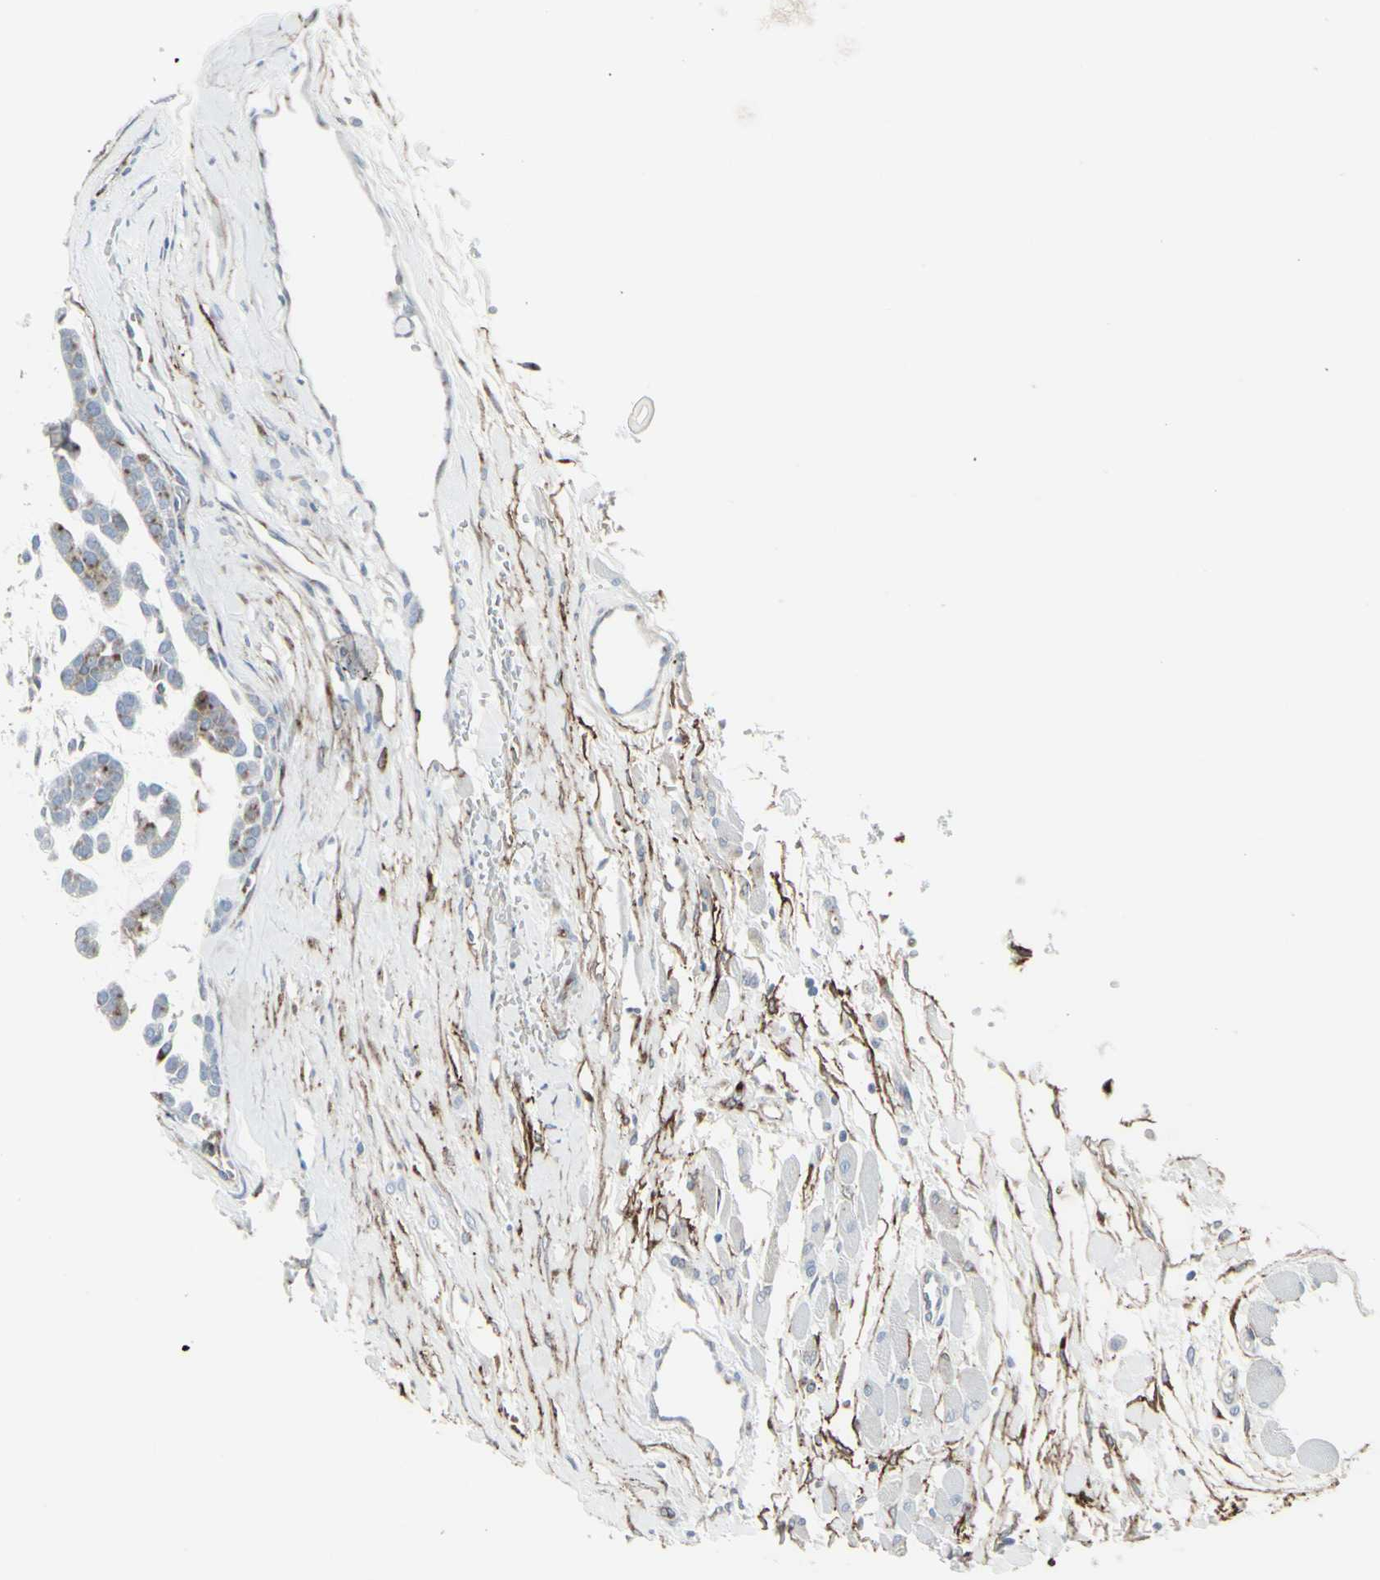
{"staining": {"intensity": "weak", "quantity": "<25%", "location": "cytoplasmic/membranous"}, "tissue": "head and neck cancer", "cell_type": "Tumor cells", "image_type": "cancer", "snomed": [{"axis": "morphology", "description": "Adenocarcinoma, NOS"}, {"axis": "morphology", "description": "Adenoma, NOS"}, {"axis": "topography", "description": "Head-Neck"}], "caption": "This micrograph is of adenoma (head and neck) stained with IHC to label a protein in brown with the nuclei are counter-stained blue. There is no expression in tumor cells. (Brightfield microscopy of DAB IHC at high magnification).", "gene": "GJA1", "patient": {"sex": "female", "age": 55}}